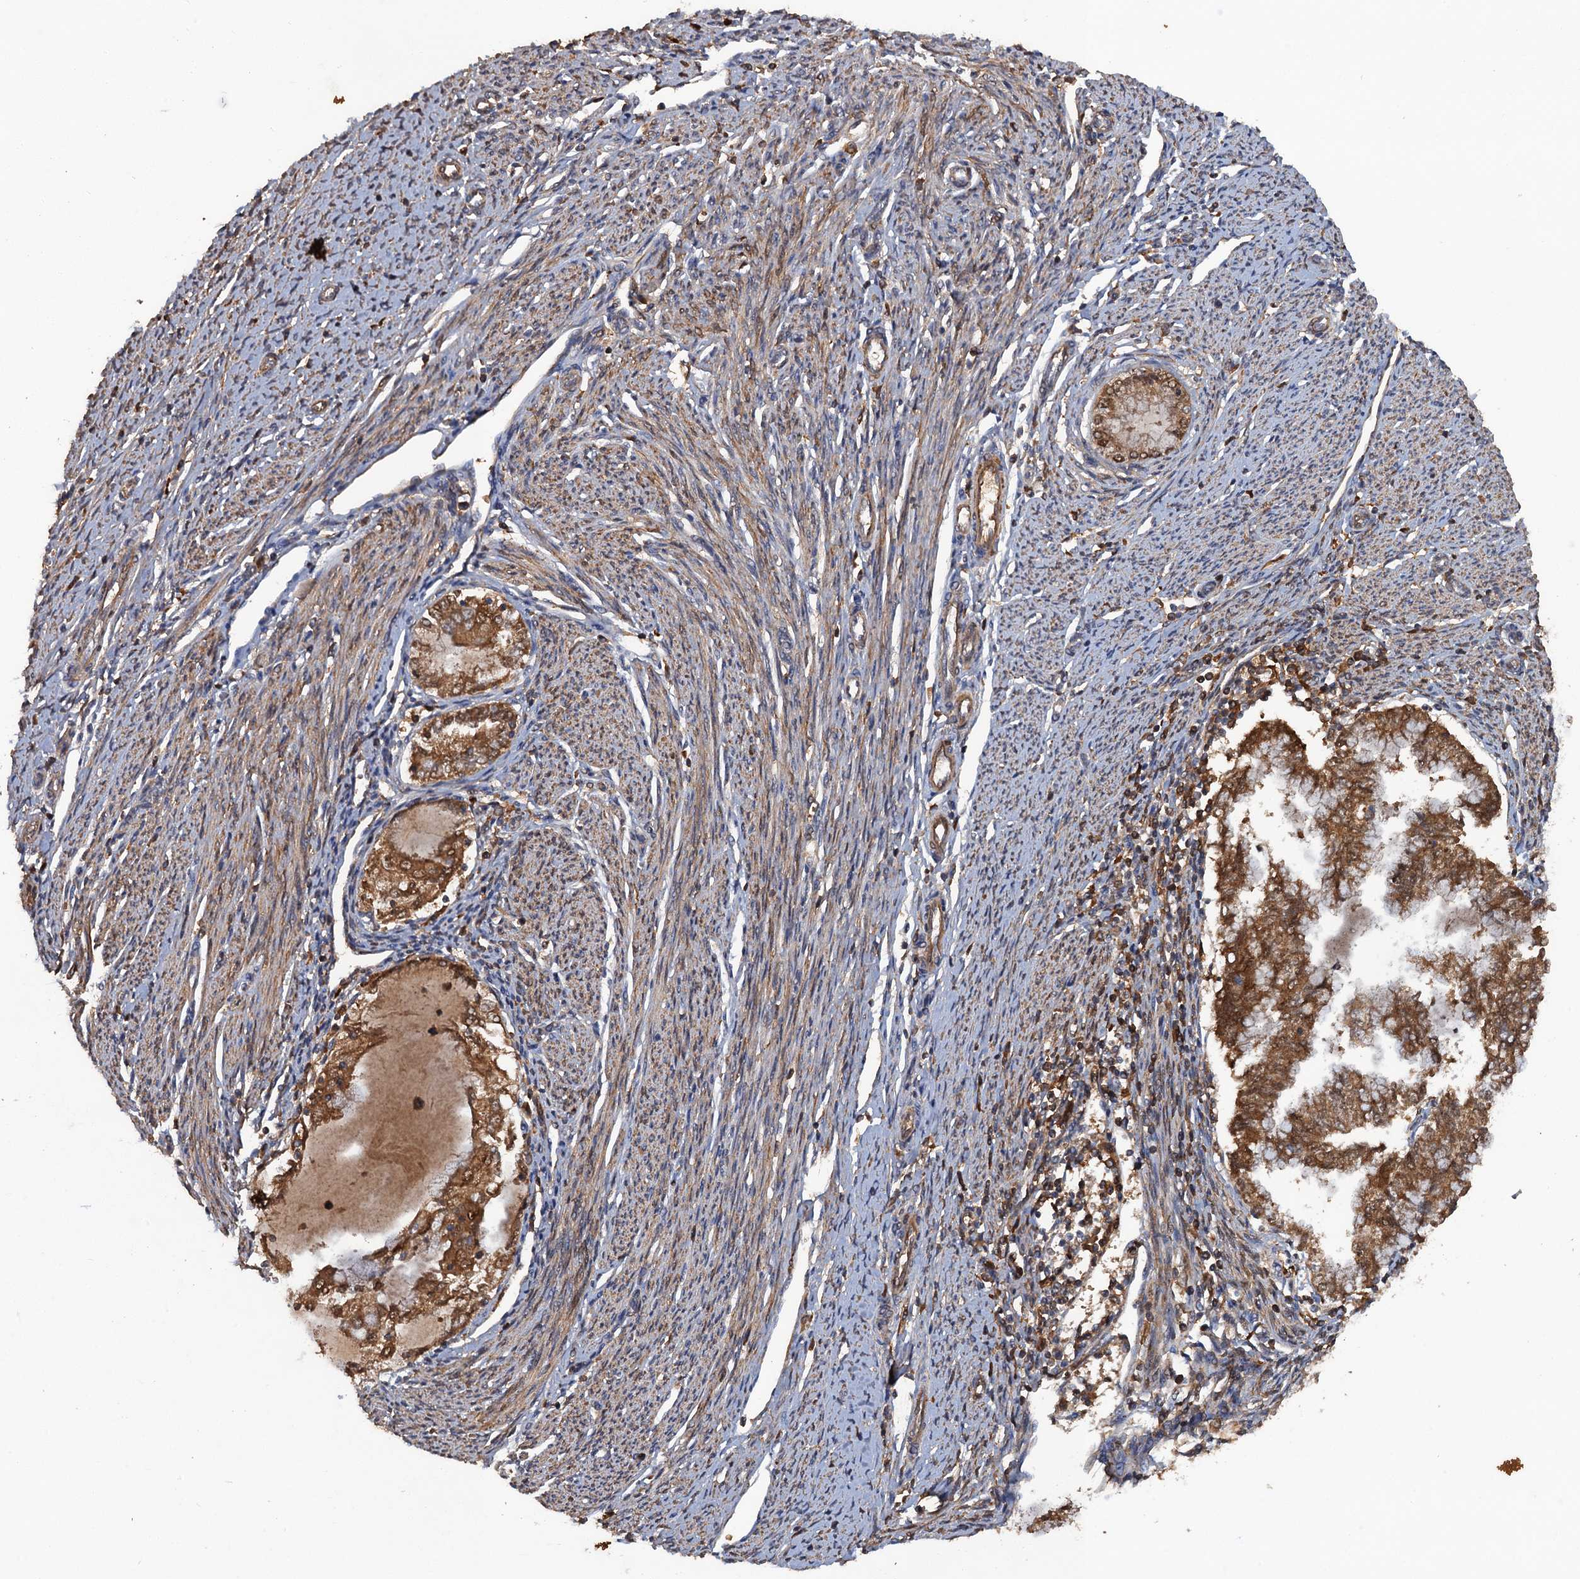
{"staining": {"intensity": "moderate", "quantity": ">75%", "location": "cytoplasmic/membranous"}, "tissue": "endometrial cancer", "cell_type": "Tumor cells", "image_type": "cancer", "snomed": [{"axis": "morphology", "description": "Adenocarcinoma, NOS"}, {"axis": "topography", "description": "Endometrium"}], "caption": "About >75% of tumor cells in adenocarcinoma (endometrial) exhibit moderate cytoplasmic/membranous protein expression as visualized by brown immunohistochemical staining.", "gene": "HAPLN3", "patient": {"sex": "female", "age": 79}}